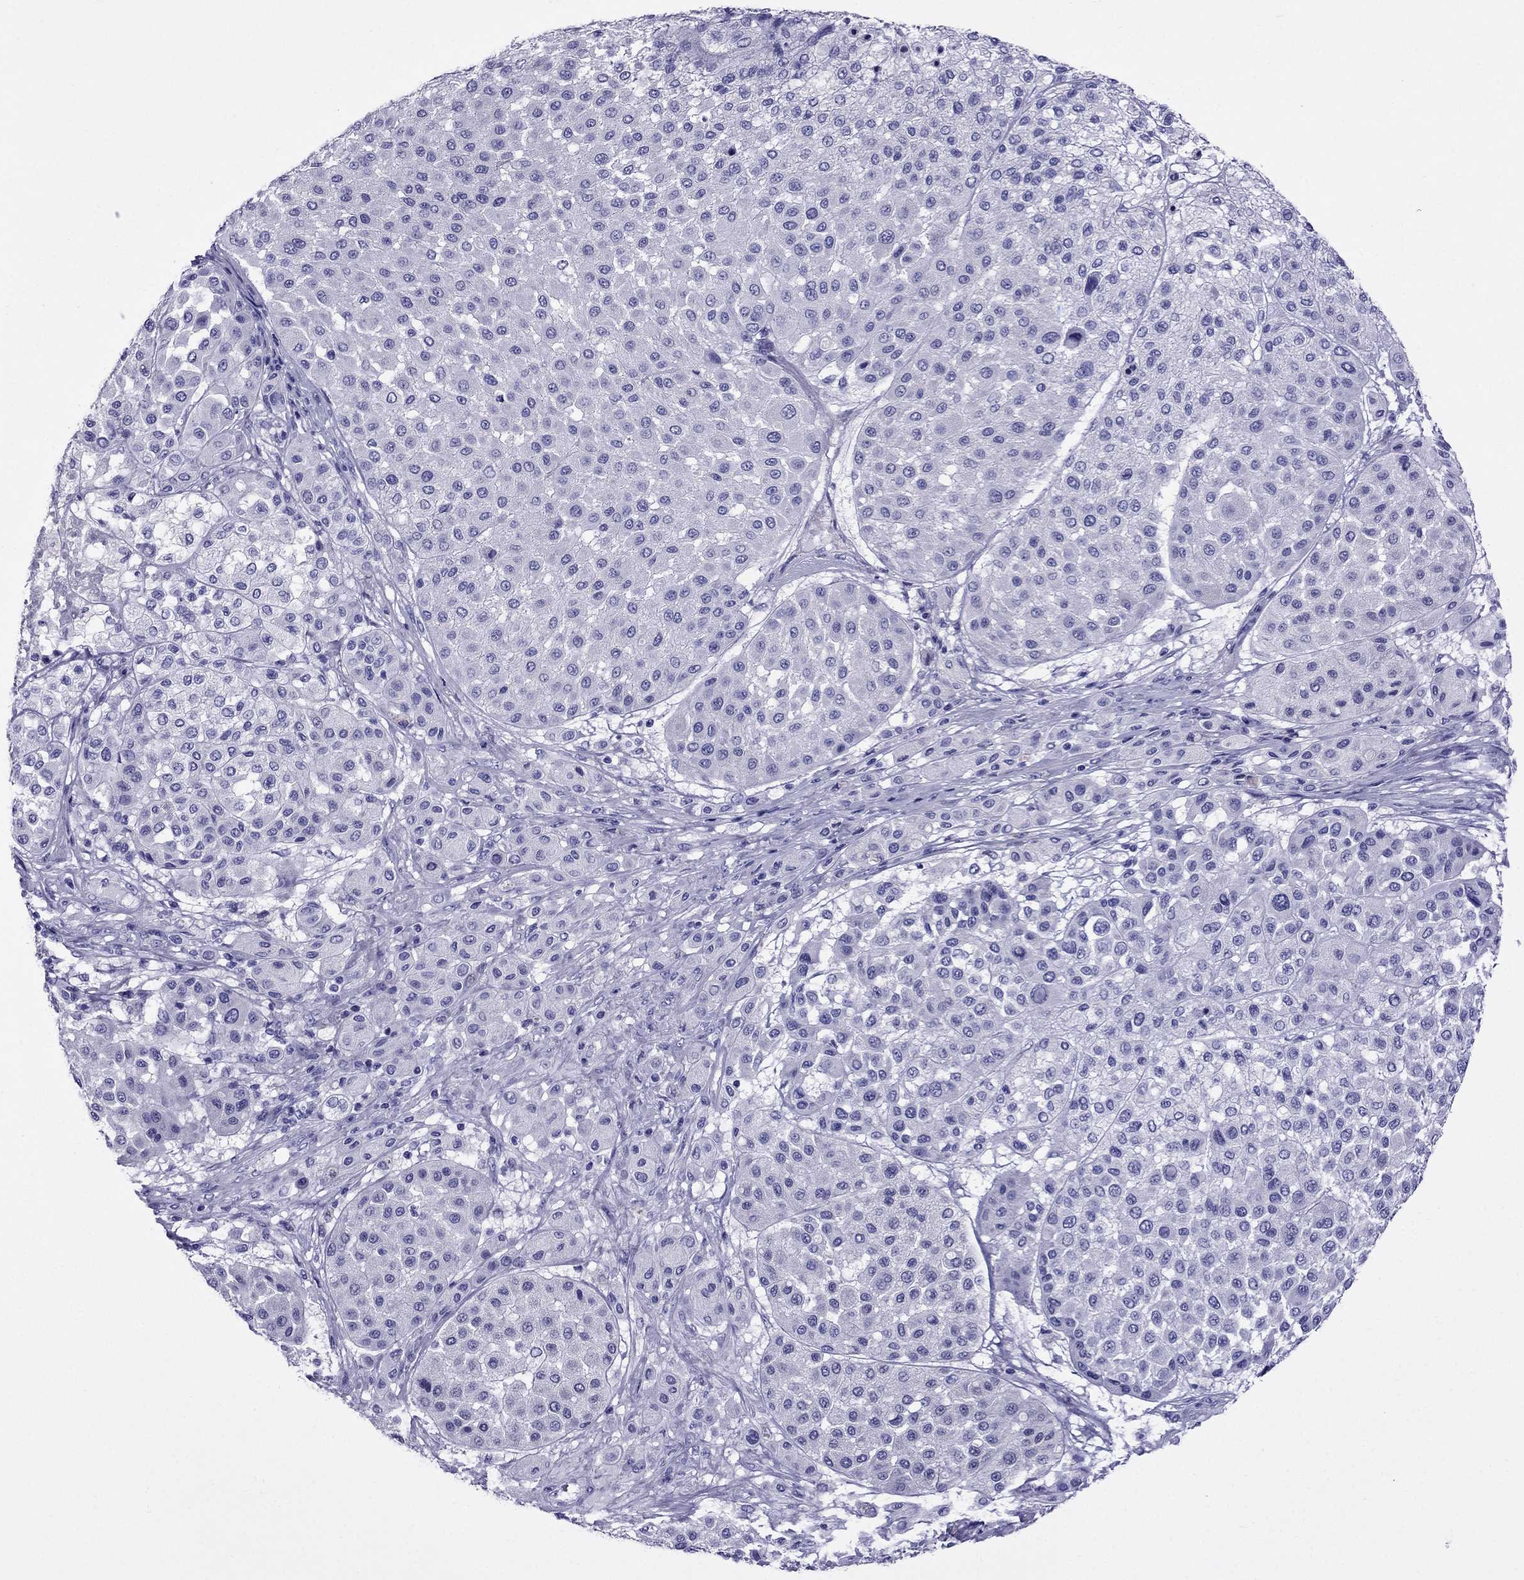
{"staining": {"intensity": "negative", "quantity": "none", "location": "none"}, "tissue": "melanoma", "cell_type": "Tumor cells", "image_type": "cancer", "snomed": [{"axis": "morphology", "description": "Malignant melanoma, Metastatic site"}, {"axis": "topography", "description": "Smooth muscle"}], "caption": "Tumor cells show no significant protein staining in melanoma.", "gene": "CRYBA1", "patient": {"sex": "male", "age": 41}}